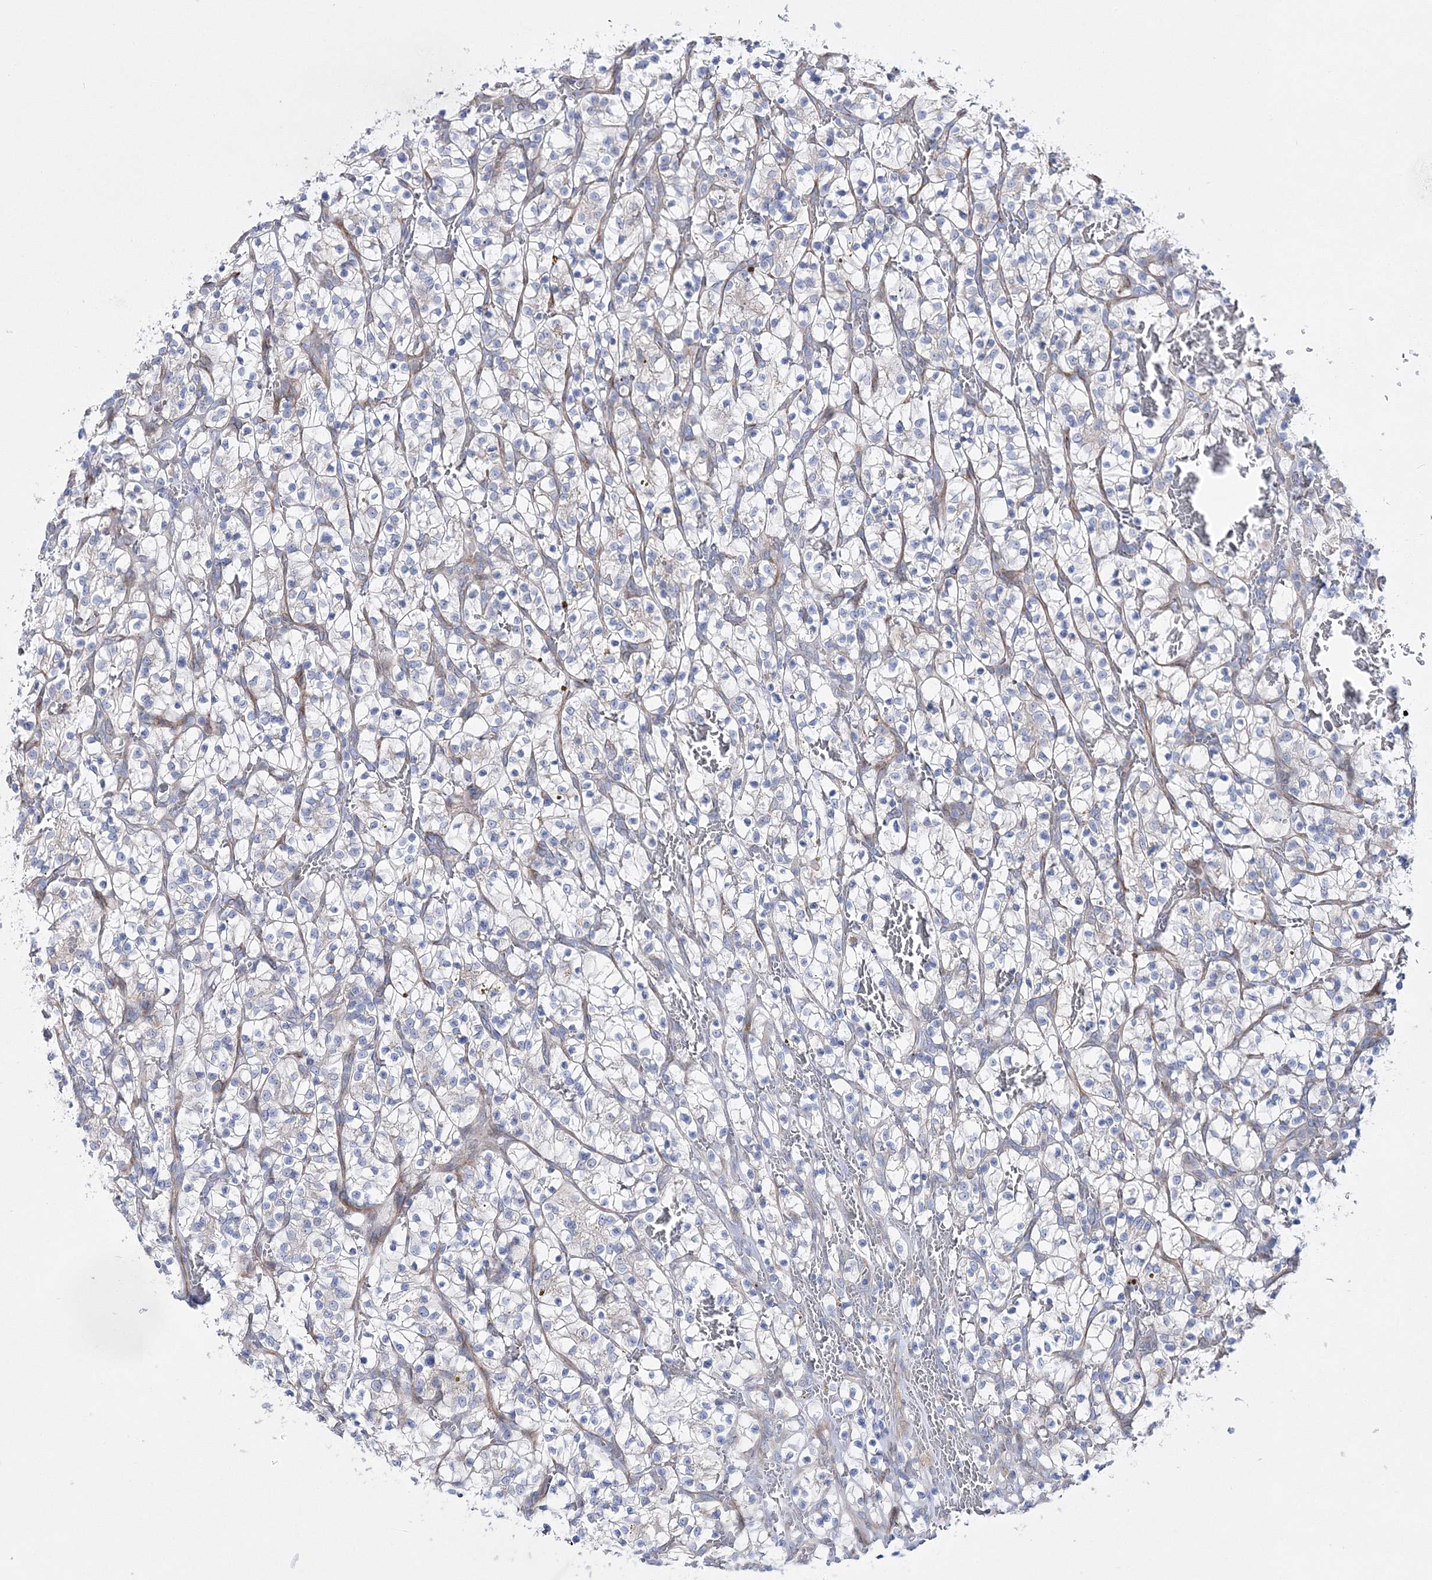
{"staining": {"intensity": "negative", "quantity": "none", "location": "none"}, "tissue": "renal cancer", "cell_type": "Tumor cells", "image_type": "cancer", "snomed": [{"axis": "morphology", "description": "Adenocarcinoma, NOS"}, {"axis": "topography", "description": "Kidney"}], "caption": "An immunohistochemistry (IHC) histopathology image of renal adenocarcinoma is shown. There is no staining in tumor cells of renal adenocarcinoma.", "gene": "ARHGAP32", "patient": {"sex": "female", "age": 57}}